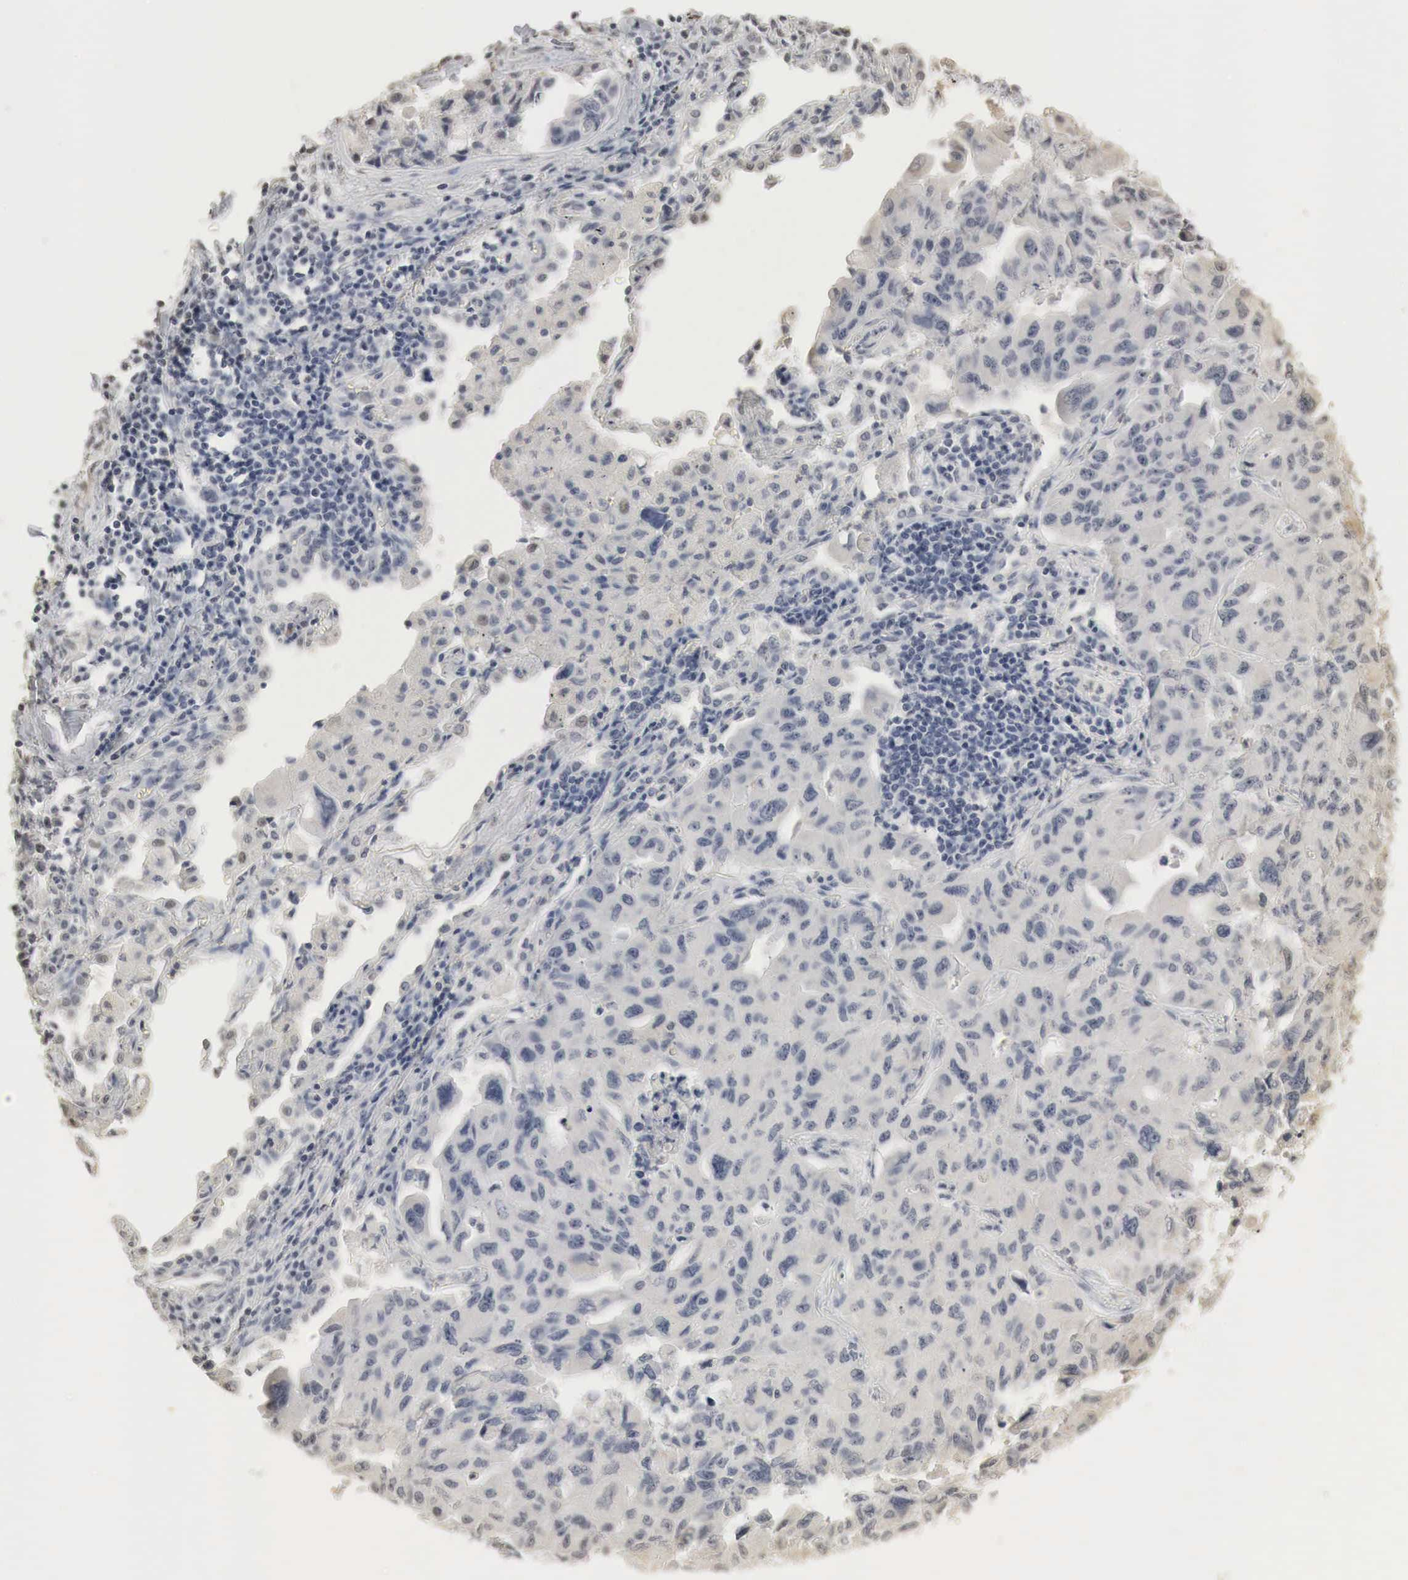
{"staining": {"intensity": "negative", "quantity": "none", "location": "none"}, "tissue": "lung cancer", "cell_type": "Tumor cells", "image_type": "cancer", "snomed": [{"axis": "morphology", "description": "Adenocarcinoma, NOS"}, {"axis": "topography", "description": "Lung"}], "caption": "Tumor cells are negative for brown protein staining in adenocarcinoma (lung). Nuclei are stained in blue.", "gene": "ERBB4", "patient": {"sex": "male", "age": 64}}